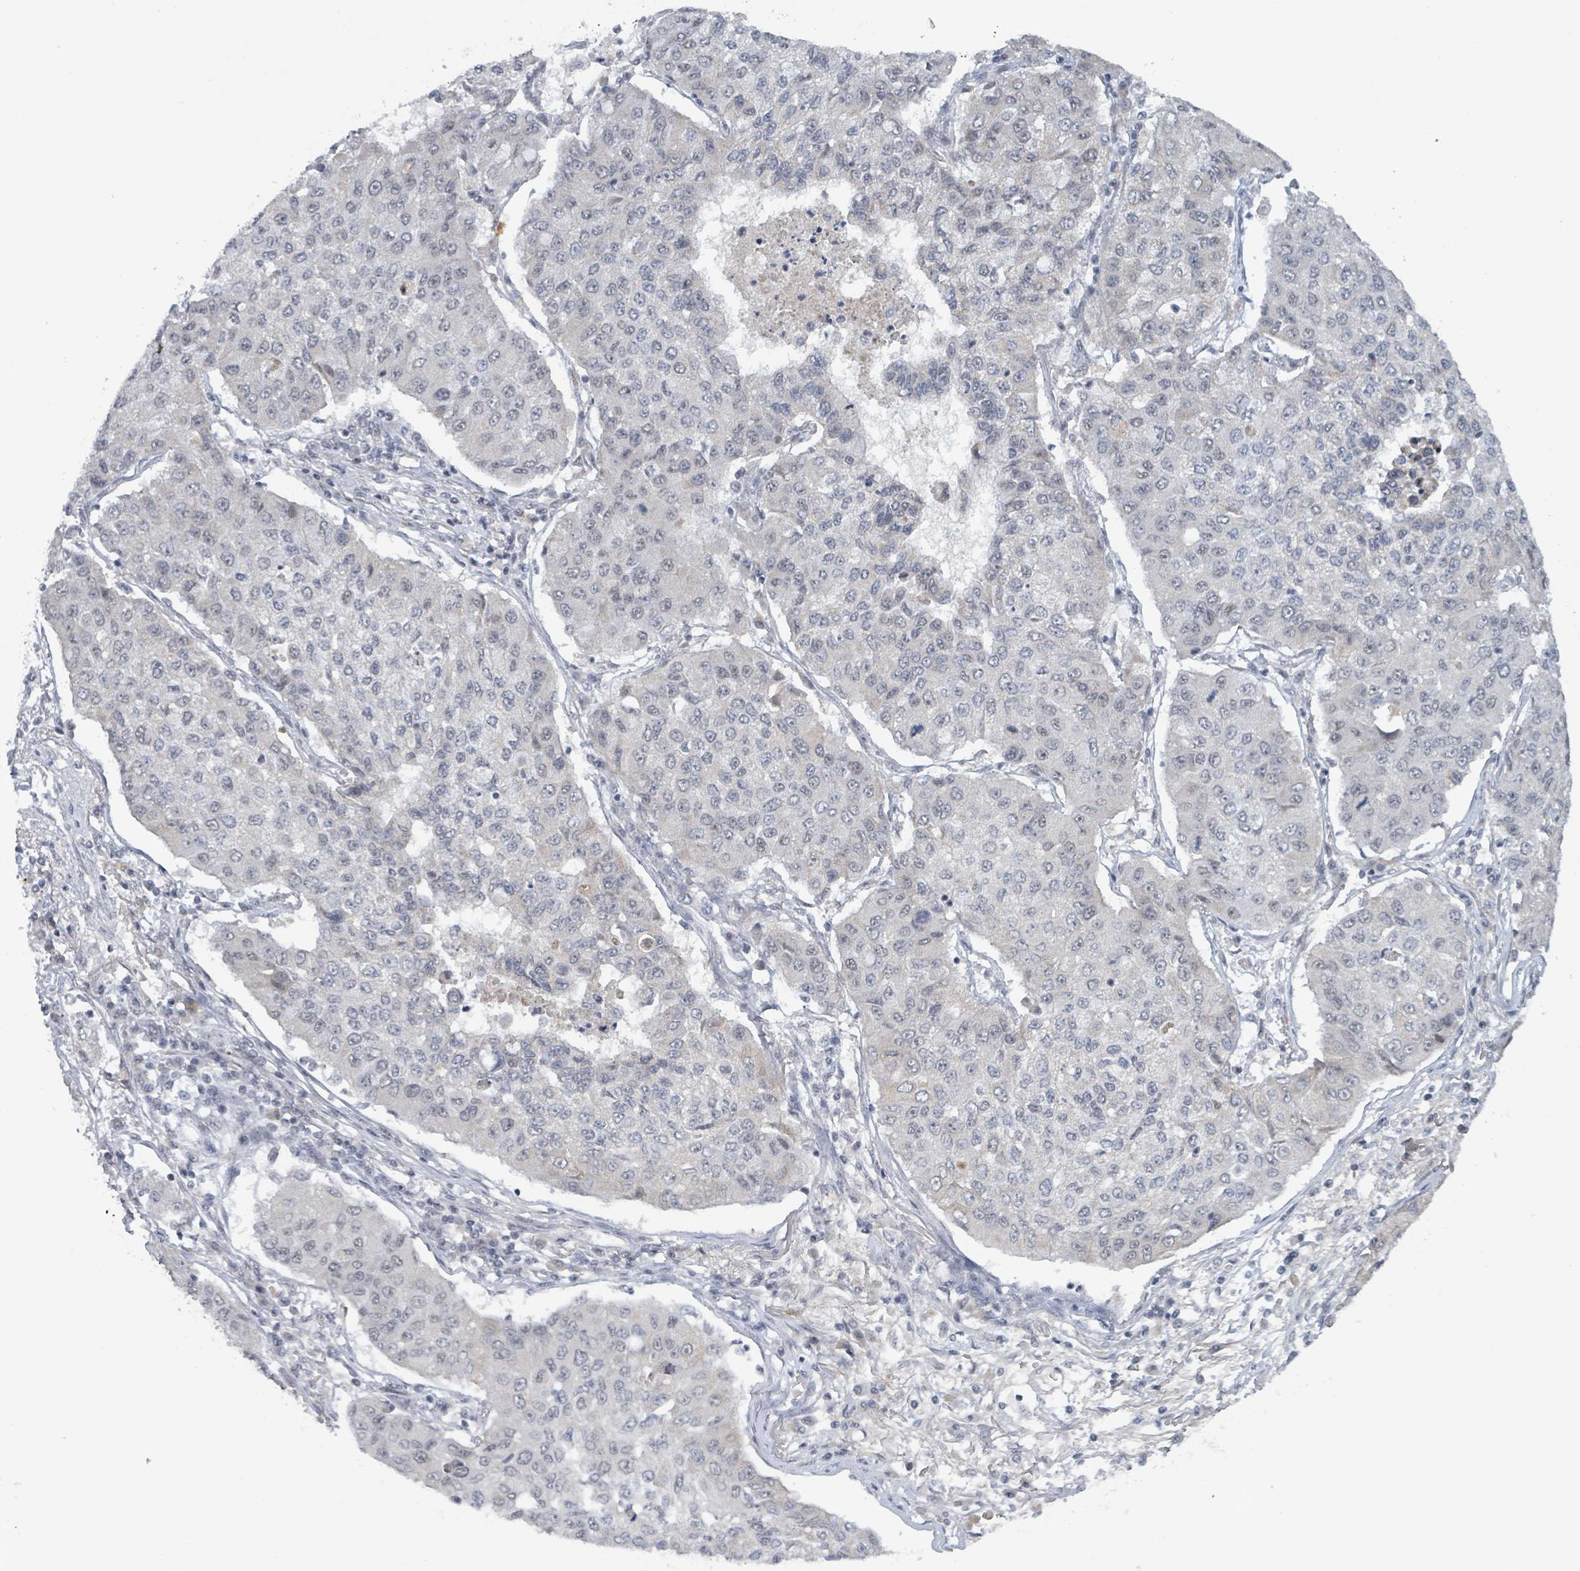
{"staining": {"intensity": "negative", "quantity": "none", "location": "none"}, "tissue": "lung cancer", "cell_type": "Tumor cells", "image_type": "cancer", "snomed": [{"axis": "morphology", "description": "Squamous cell carcinoma, NOS"}, {"axis": "topography", "description": "Lung"}], "caption": "Lung squamous cell carcinoma was stained to show a protein in brown. There is no significant staining in tumor cells.", "gene": "BANP", "patient": {"sex": "male", "age": 74}}